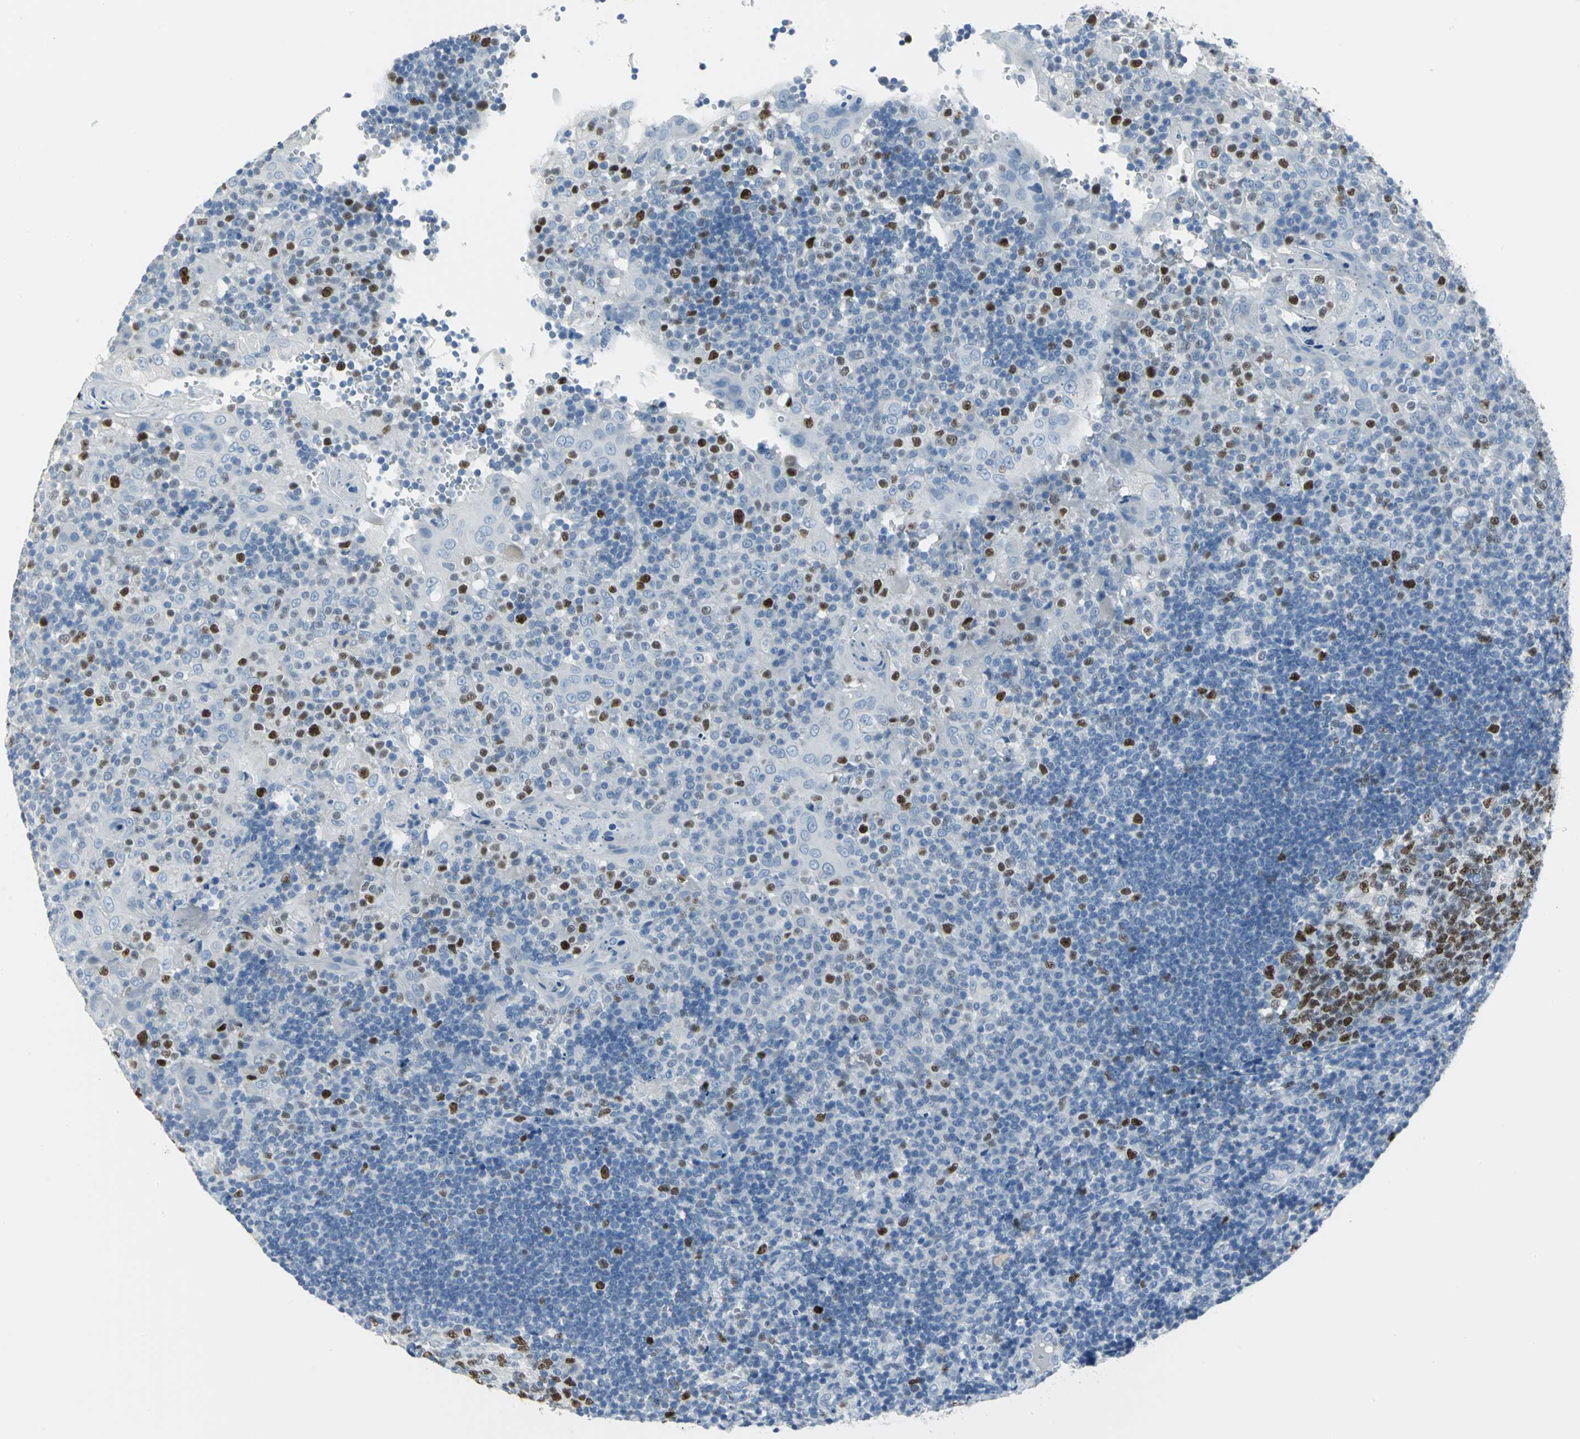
{"staining": {"intensity": "moderate", "quantity": ">75%", "location": "nuclear"}, "tissue": "tonsil", "cell_type": "Germinal center cells", "image_type": "normal", "snomed": [{"axis": "morphology", "description": "Normal tissue, NOS"}, {"axis": "topography", "description": "Tonsil"}], "caption": "Normal tonsil exhibits moderate nuclear expression in approximately >75% of germinal center cells.", "gene": "MCM3", "patient": {"sex": "female", "age": 40}}